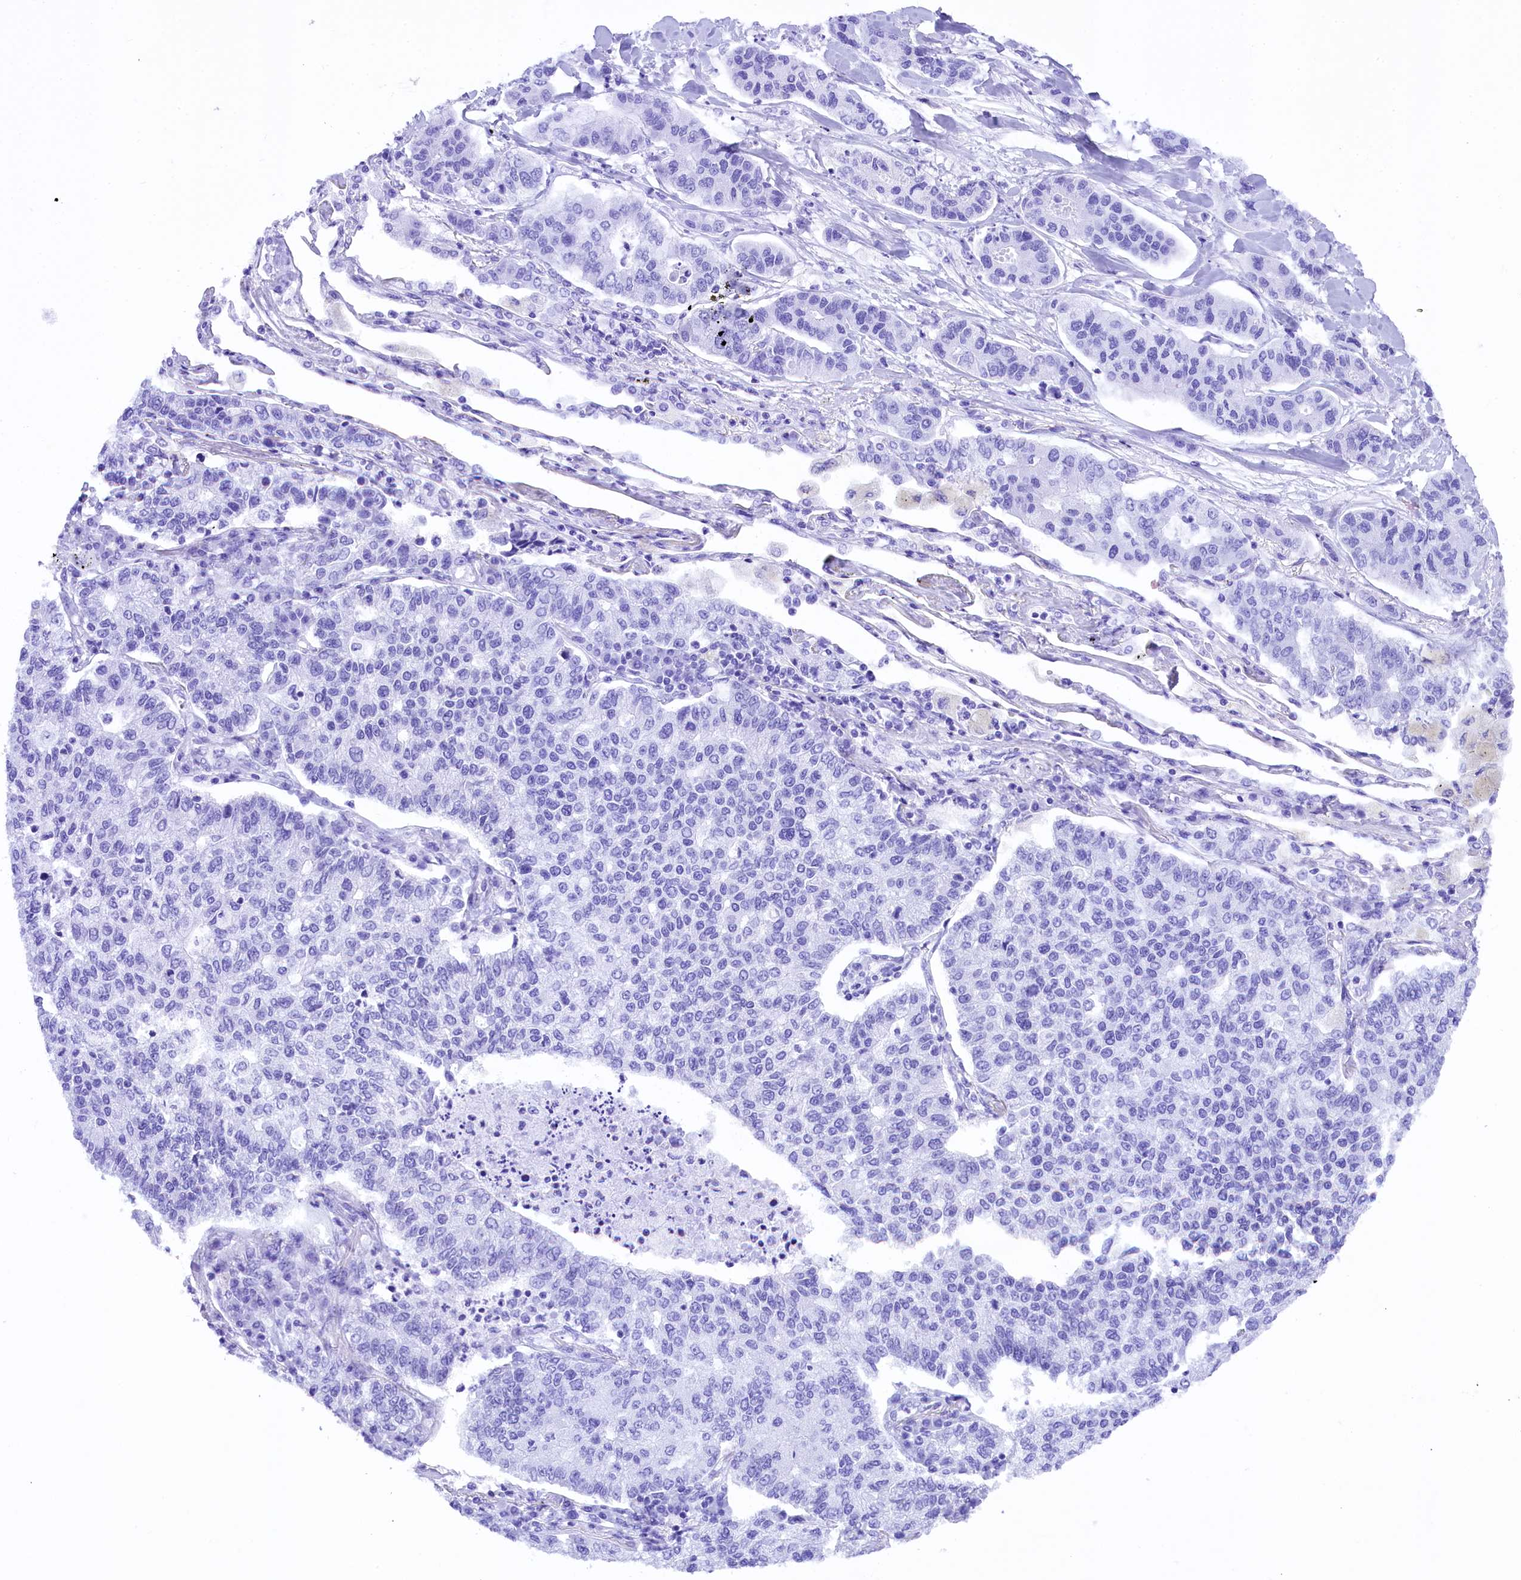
{"staining": {"intensity": "negative", "quantity": "none", "location": "none"}, "tissue": "lung cancer", "cell_type": "Tumor cells", "image_type": "cancer", "snomed": [{"axis": "morphology", "description": "Adenocarcinoma, NOS"}, {"axis": "topography", "description": "Lung"}], "caption": "DAB (3,3'-diaminobenzidine) immunohistochemical staining of lung cancer displays no significant staining in tumor cells.", "gene": "UBXN6", "patient": {"sex": "male", "age": 49}}